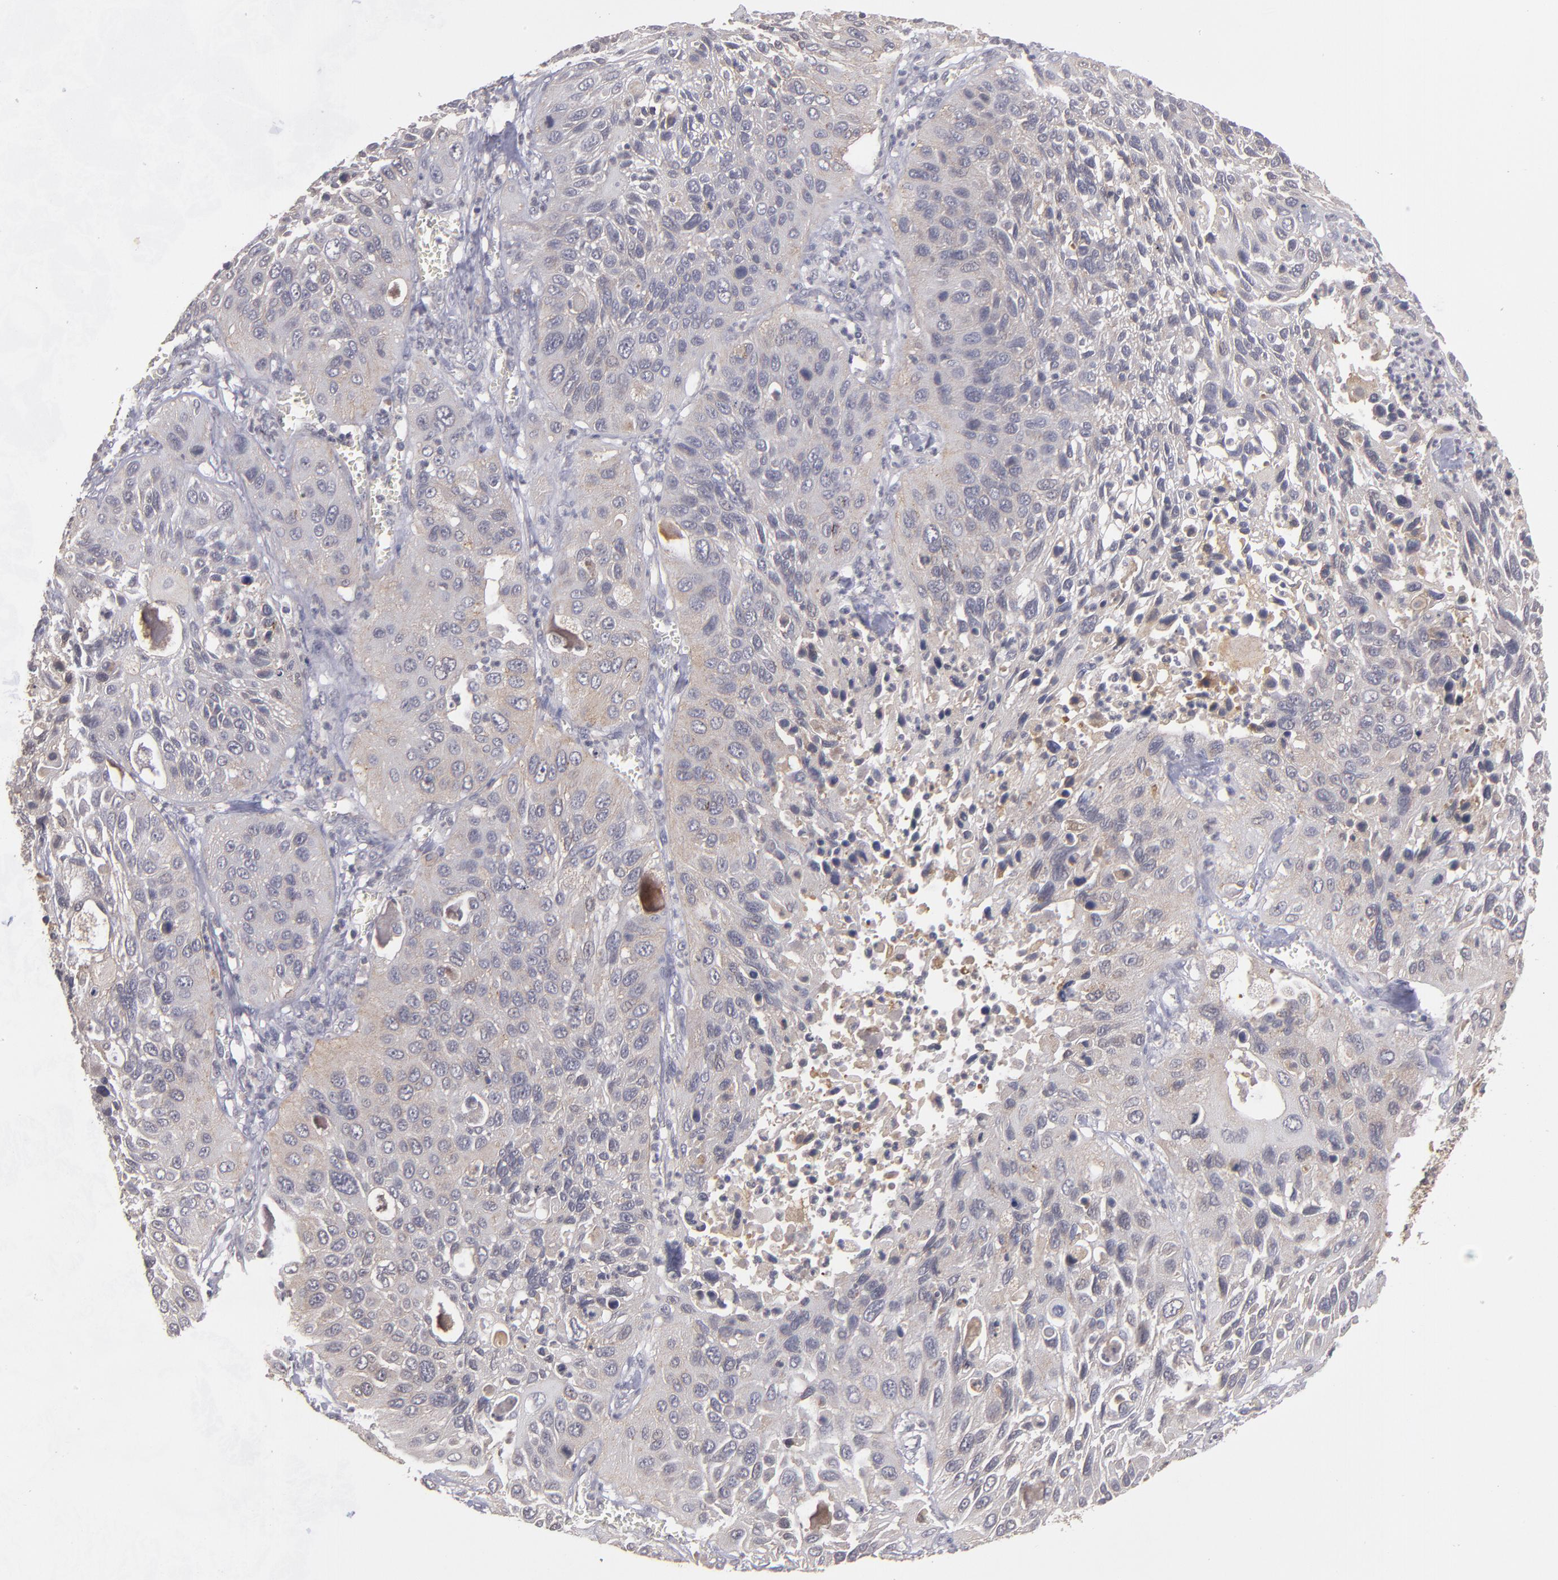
{"staining": {"intensity": "weak", "quantity": ">75%", "location": "cytoplasmic/membranous"}, "tissue": "lung cancer", "cell_type": "Tumor cells", "image_type": "cancer", "snomed": [{"axis": "morphology", "description": "Squamous cell carcinoma, NOS"}, {"axis": "topography", "description": "Lung"}], "caption": "A photomicrograph of lung cancer stained for a protein shows weak cytoplasmic/membranous brown staining in tumor cells.", "gene": "CTSO", "patient": {"sex": "female", "age": 76}}